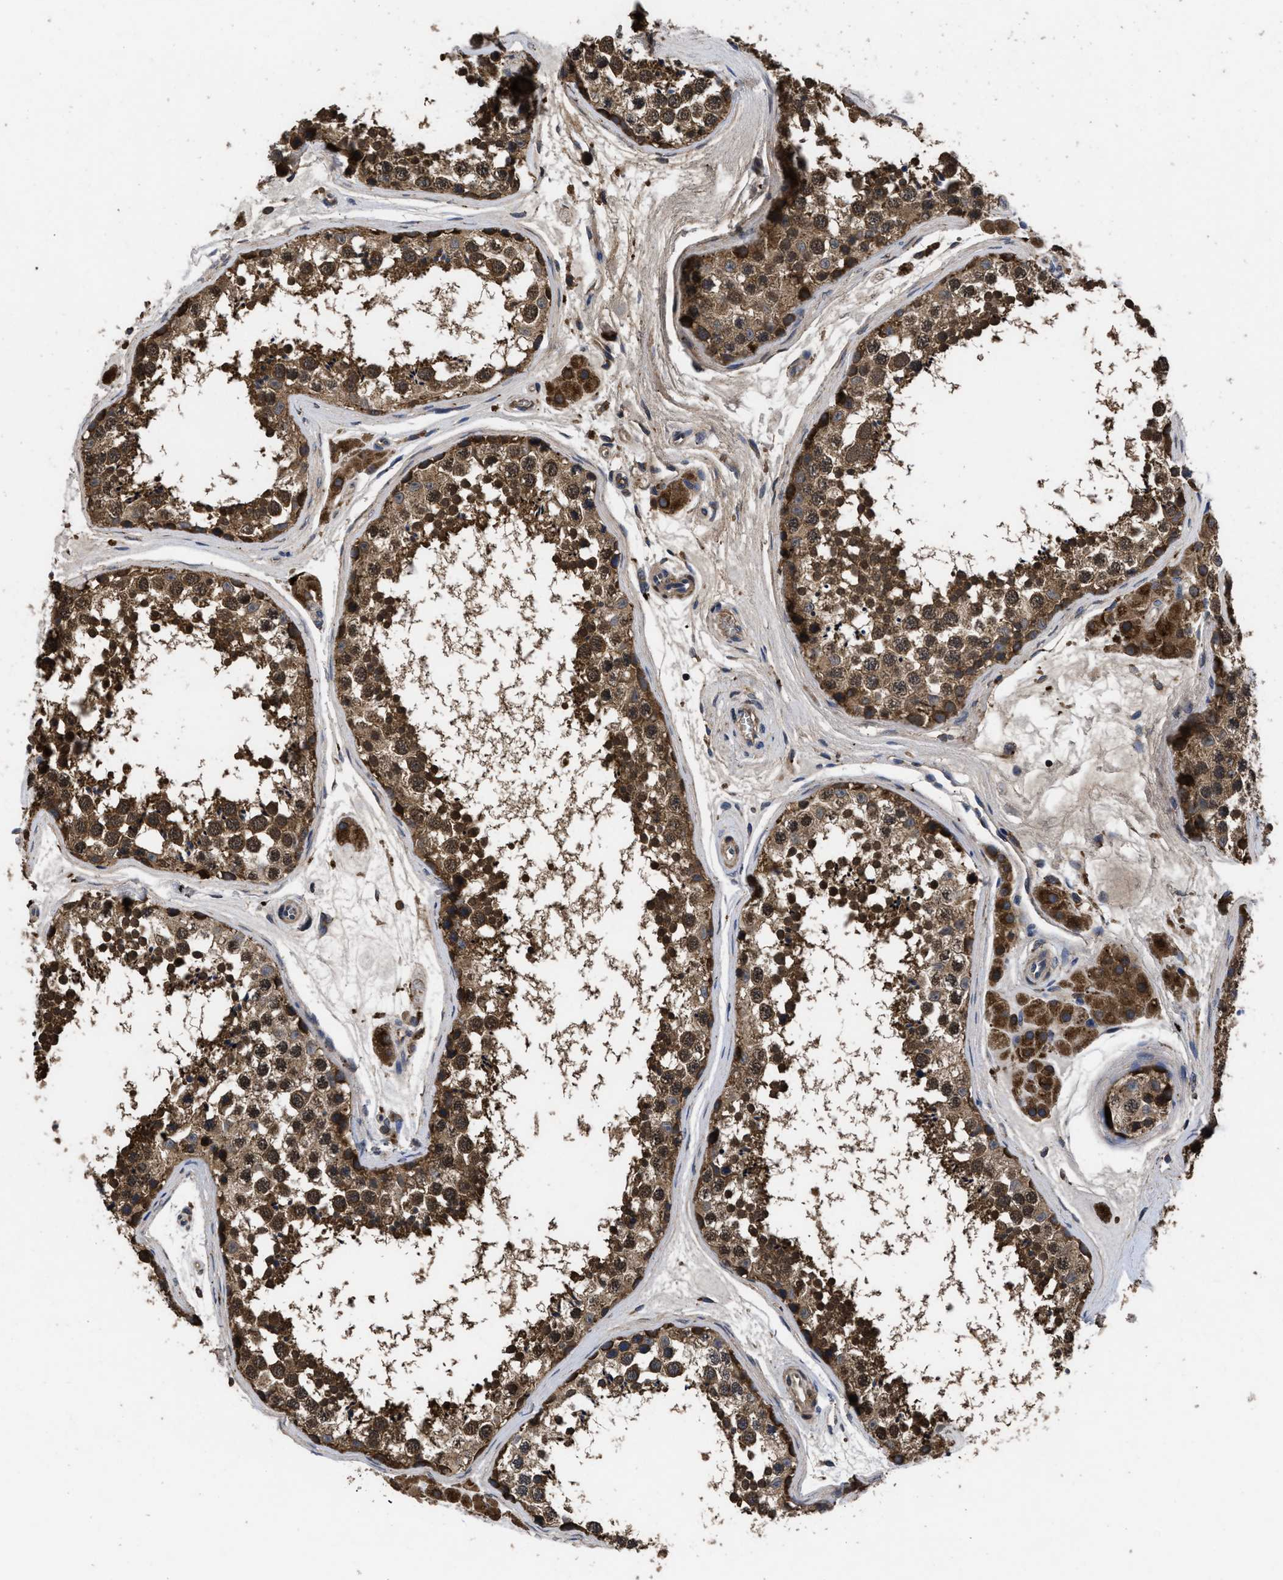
{"staining": {"intensity": "strong", "quantity": ">75%", "location": "cytoplasmic/membranous"}, "tissue": "testis", "cell_type": "Cells in seminiferous ducts", "image_type": "normal", "snomed": [{"axis": "morphology", "description": "Normal tissue, NOS"}, {"axis": "topography", "description": "Testis"}], "caption": "The micrograph displays immunohistochemical staining of unremarkable testis. There is strong cytoplasmic/membranous positivity is seen in approximately >75% of cells in seminiferous ducts.", "gene": "LRRC3", "patient": {"sex": "male", "age": 56}}